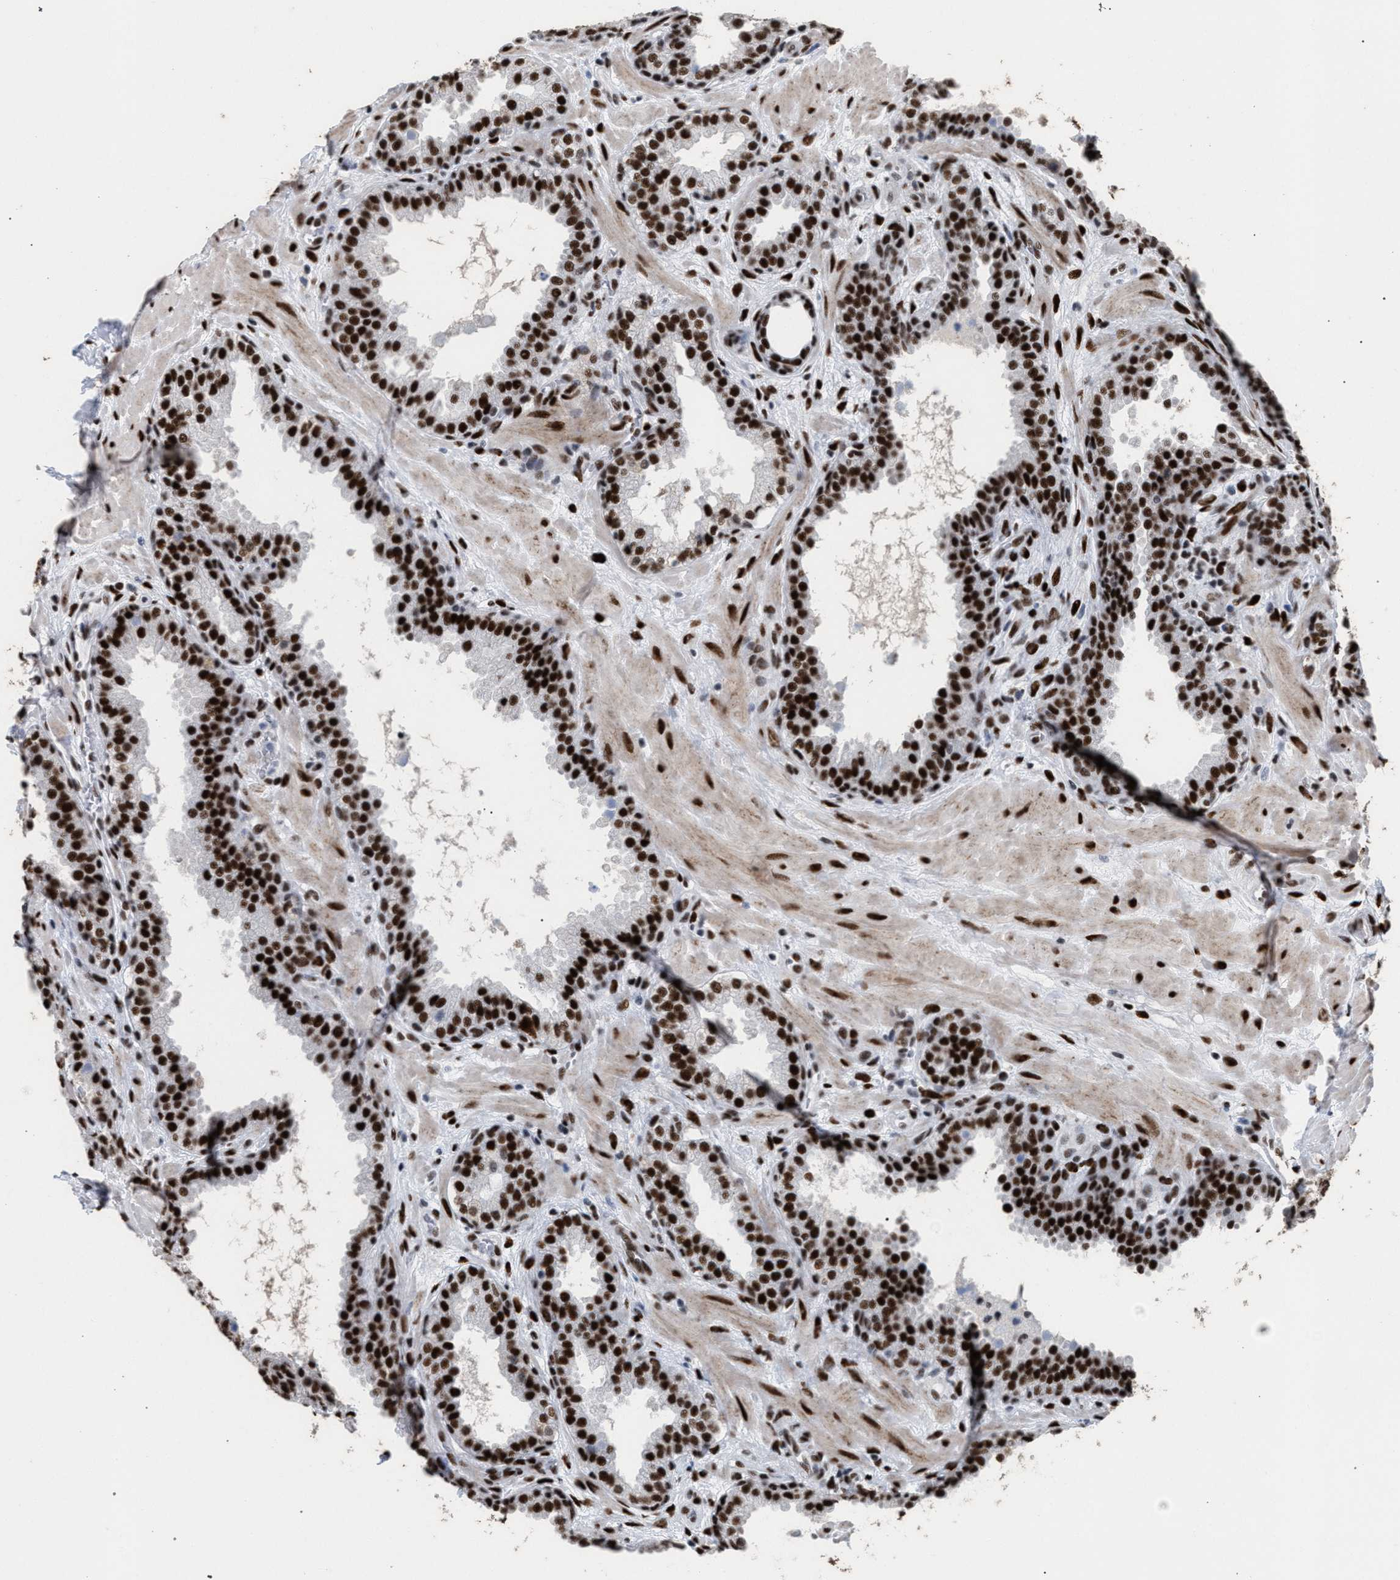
{"staining": {"intensity": "strong", "quantity": ">75%", "location": "nuclear"}, "tissue": "prostate", "cell_type": "Glandular cells", "image_type": "normal", "snomed": [{"axis": "morphology", "description": "Normal tissue, NOS"}, {"axis": "topography", "description": "Prostate"}], "caption": "Protein staining of unremarkable prostate displays strong nuclear staining in about >75% of glandular cells. The protein is stained brown, and the nuclei are stained in blue (DAB (3,3'-diaminobenzidine) IHC with brightfield microscopy, high magnification).", "gene": "TP53BP1", "patient": {"sex": "male", "age": 51}}